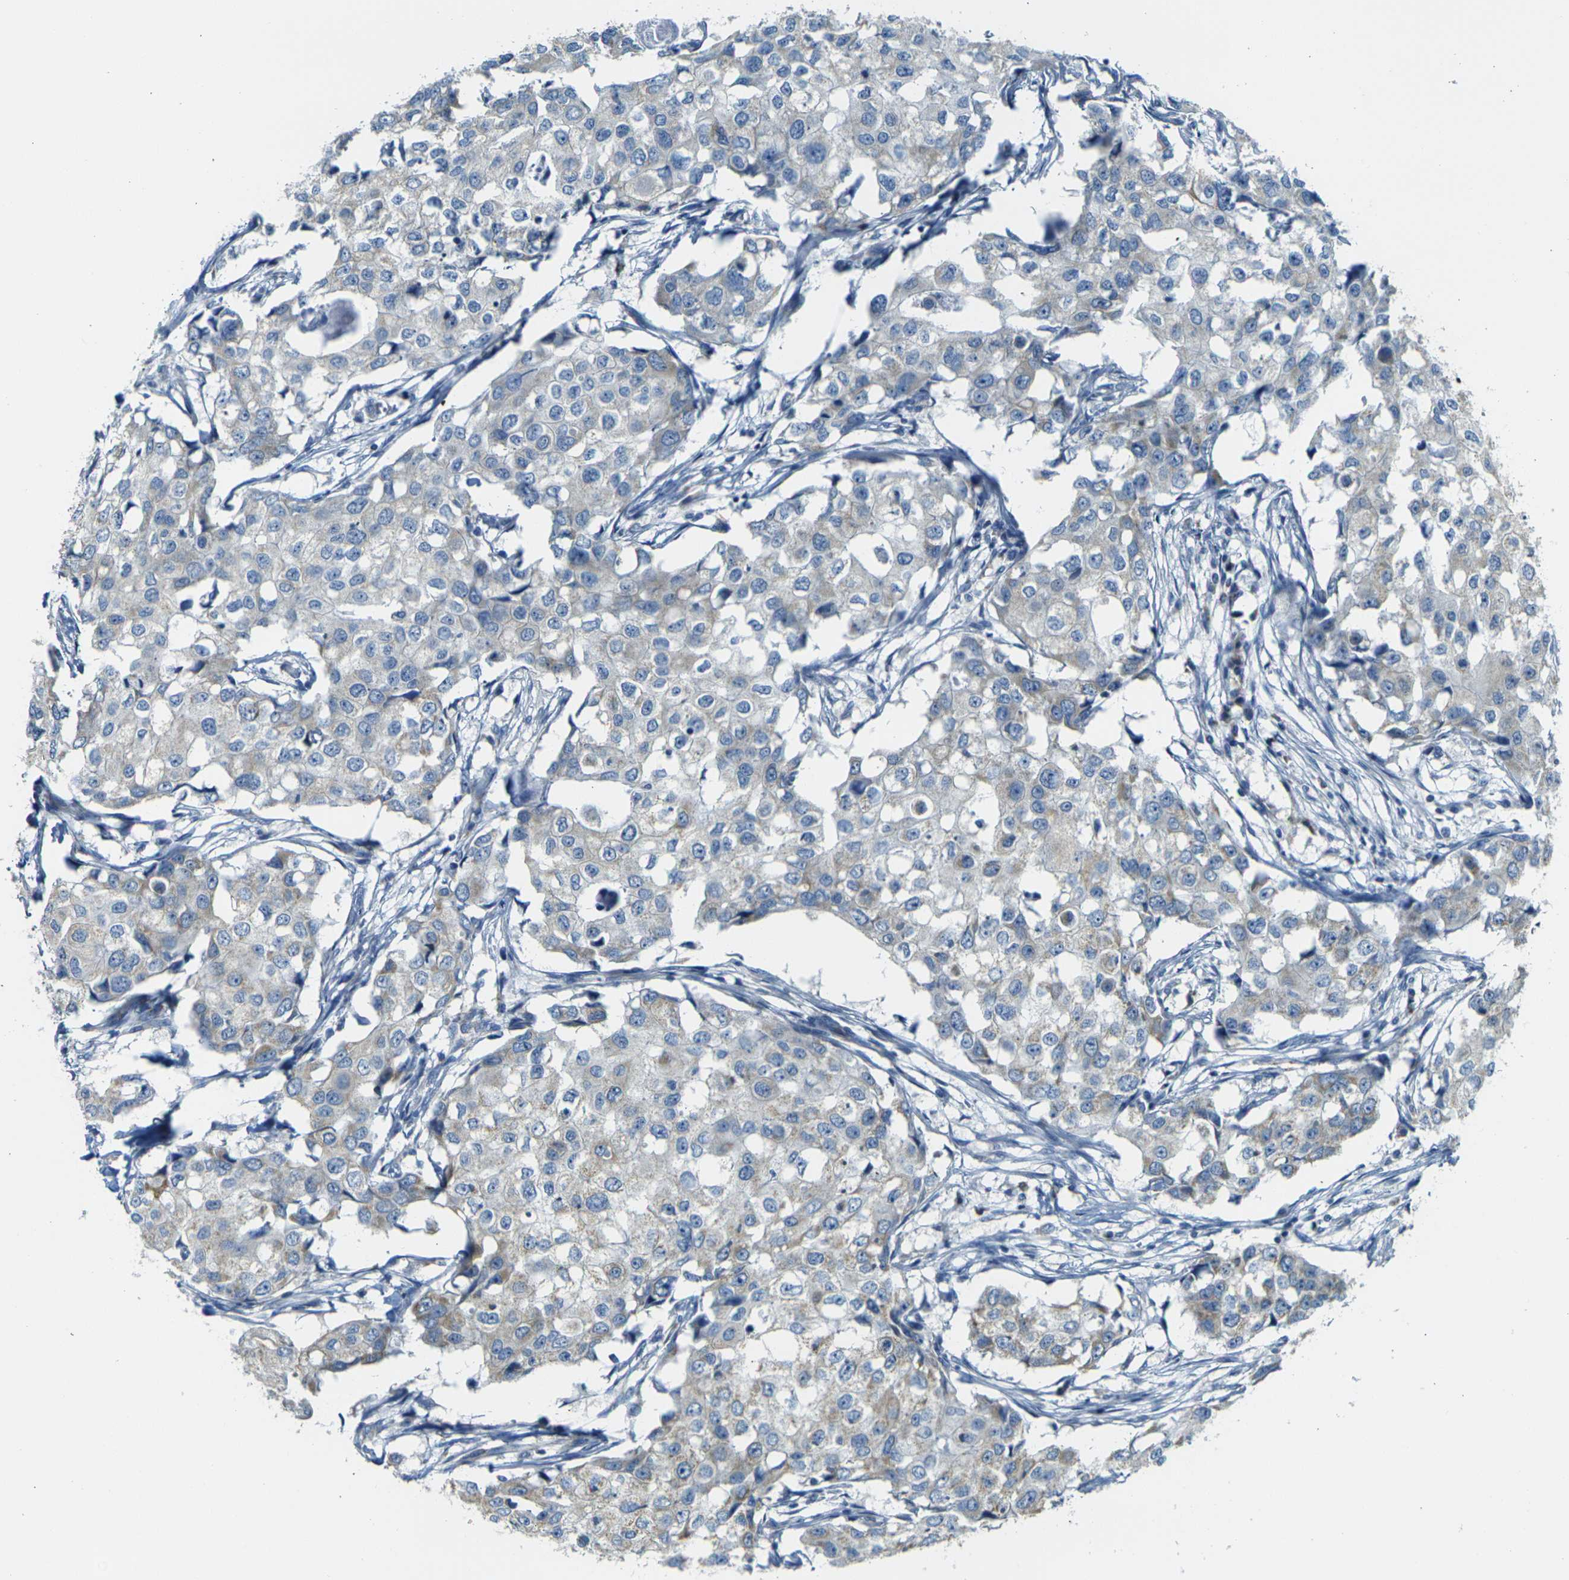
{"staining": {"intensity": "weak", "quantity": "<25%", "location": "cytoplasmic/membranous"}, "tissue": "breast cancer", "cell_type": "Tumor cells", "image_type": "cancer", "snomed": [{"axis": "morphology", "description": "Duct carcinoma"}, {"axis": "topography", "description": "Breast"}], "caption": "High power microscopy image of an immunohistochemistry histopathology image of breast cancer, revealing no significant staining in tumor cells.", "gene": "PARD6B", "patient": {"sex": "female", "age": 27}}